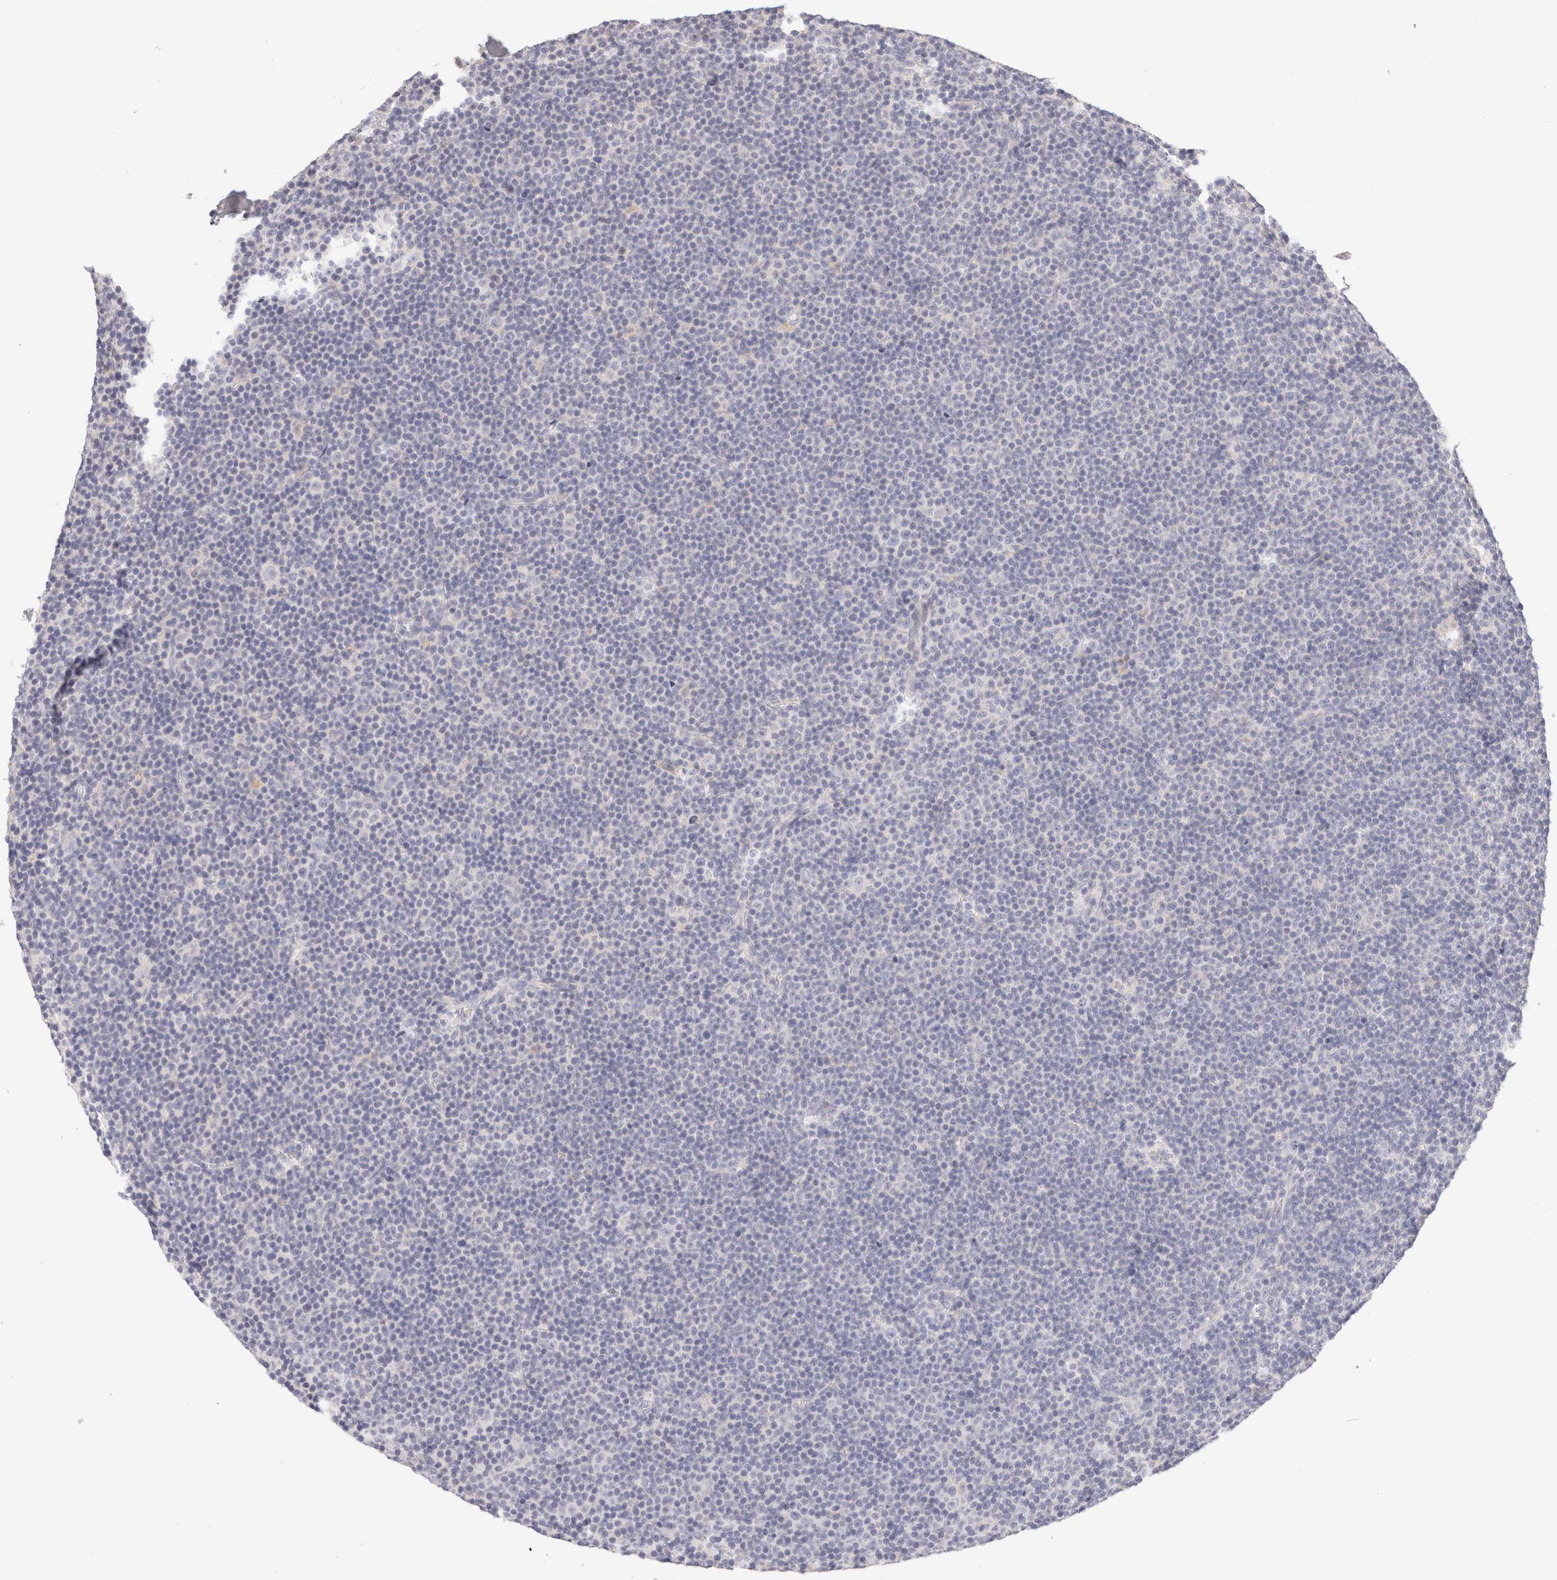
{"staining": {"intensity": "negative", "quantity": "none", "location": "none"}, "tissue": "lymphoma", "cell_type": "Tumor cells", "image_type": "cancer", "snomed": [{"axis": "morphology", "description": "Malignant lymphoma, non-Hodgkin's type, Low grade"}, {"axis": "topography", "description": "Lymph node"}], "caption": "Tumor cells are negative for brown protein staining in low-grade malignant lymphoma, non-Hodgkin's type.", "gene": "SCGB2A2", "patient": {"sex": "female", "age": 67}}